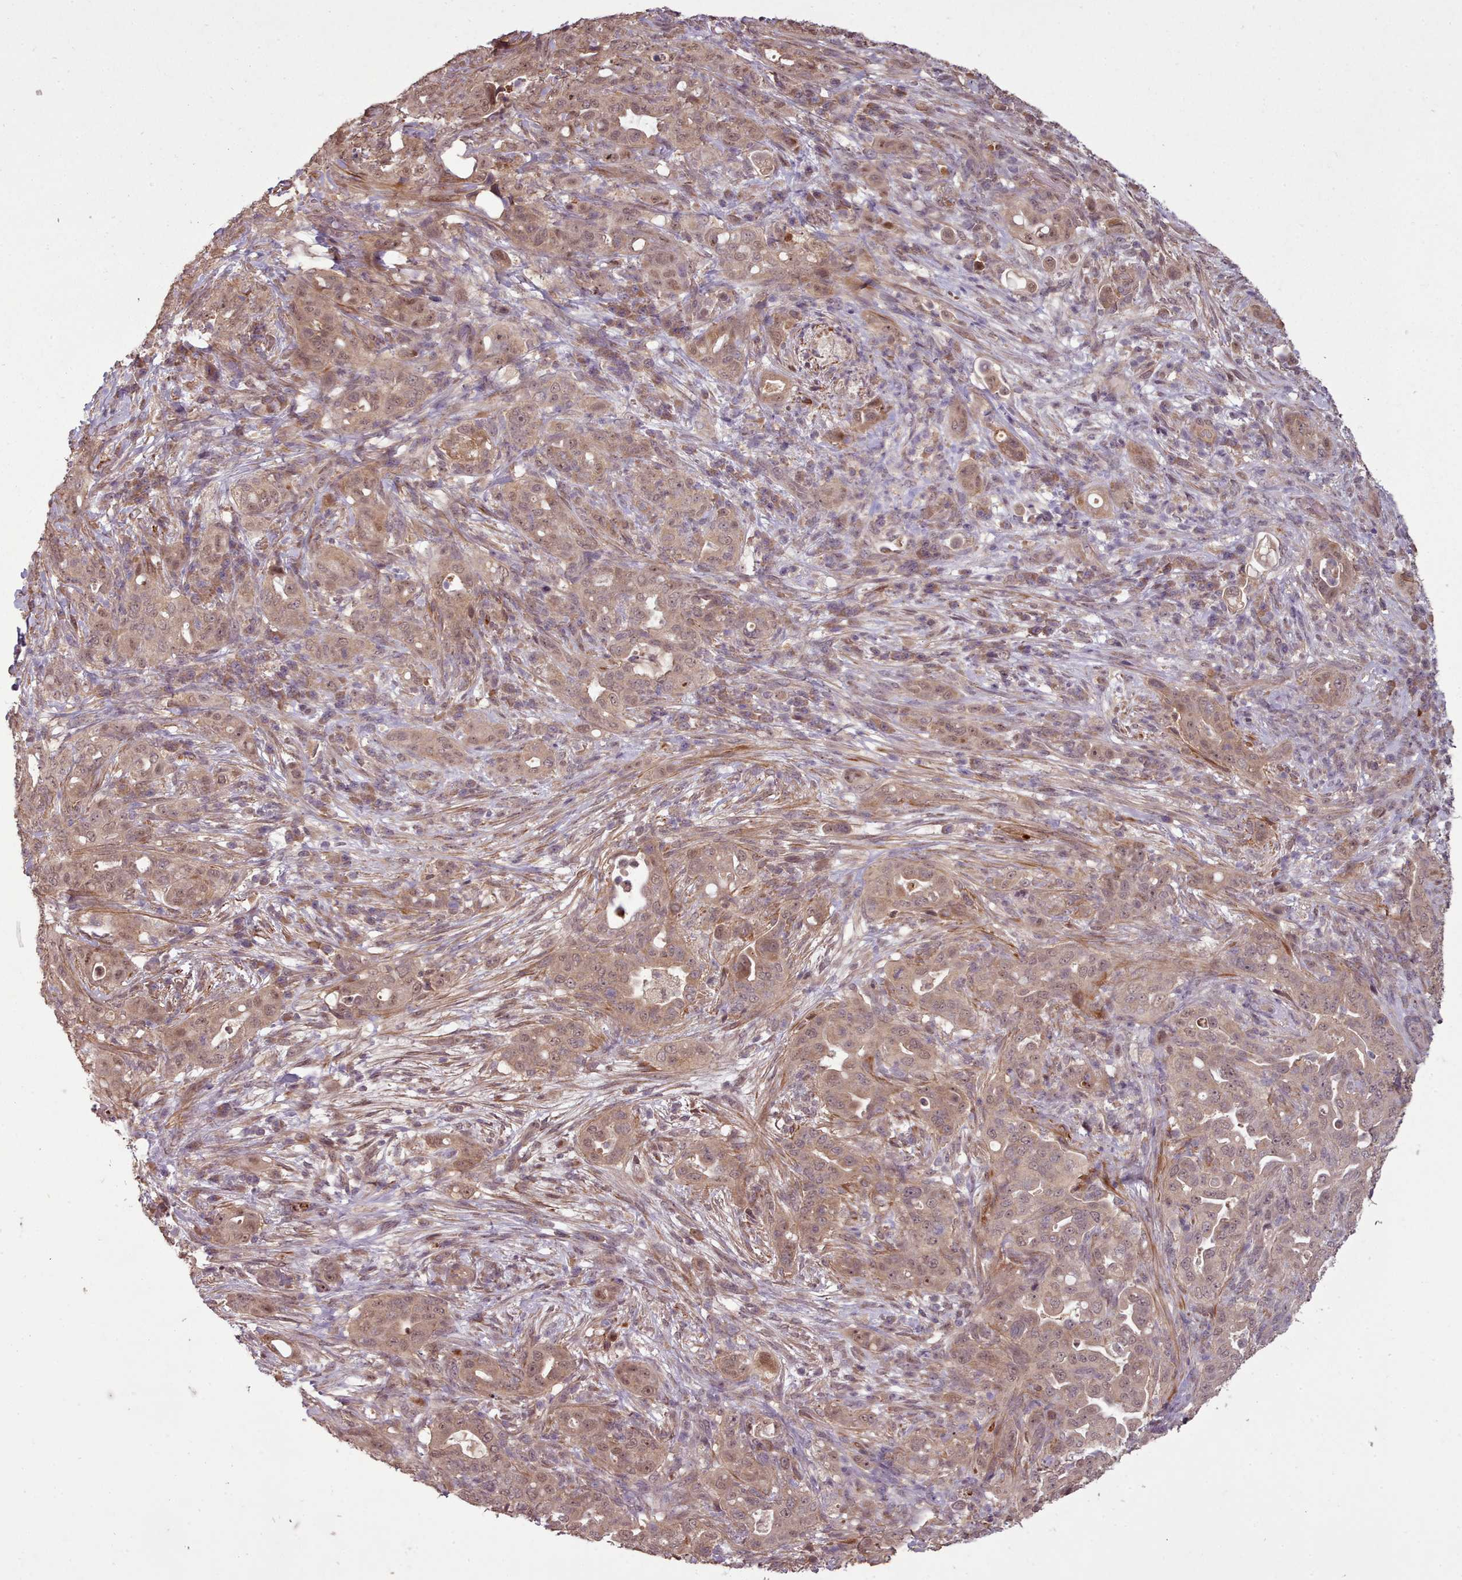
{"staining": {"intensity": "moderate", "quantity": ">75%", "location": "cytoplasmic/membranous,nuclear"}, "tissue": "pancreatic cancer", "cell_type": "Tumor cells", "image_type": "cancer", "snomed": [{"axis": "morphology", "description": "Normal tissue, NOS"}, {"axis": "morphology", "description": "Adenocarcinoma, NOS"}, {"axis": "topography", "description": "Lymph node"}, {"axis": "topography", "description": "Pancreas"}], "caption": "This is a photomicrograph of immunohistochemistry (IHC) staining of pancreatic adenocarcinoma, which shows moderate staining in the cytoplasmic/membranous and nuclear of tumor cells.", "gene": "CDC6", "patient": {"sex": "female", "age": 67}}